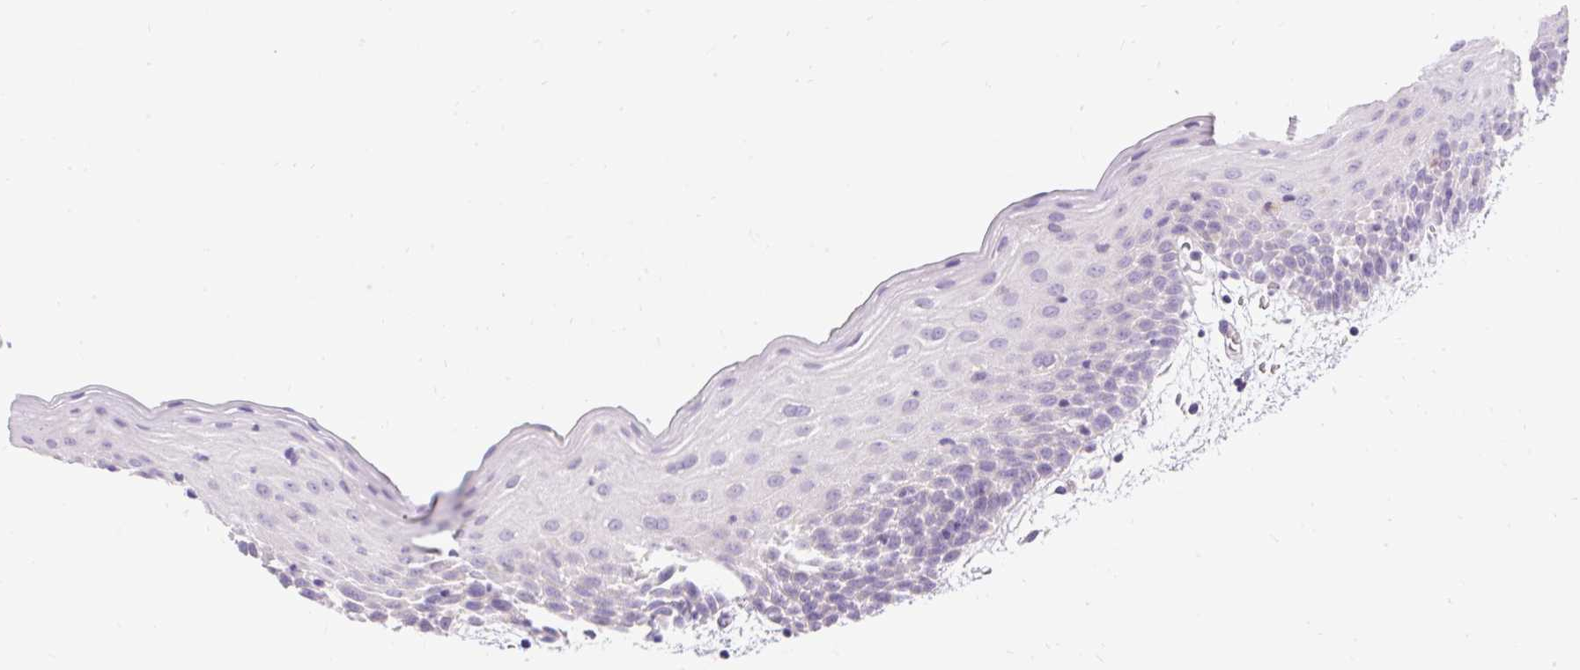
{"staining": {"intensity": "negative", "quantity": "none", "location": "none"}, "tissue": "oral mucosa", "cell_type": "Squamous epithelial cells", "image_type": "normal", "snomed": [{"axis": "morphology", "description": "Normal tissue, NOS"}, {"axis": "topography", "description": "Skeletal muscle"}, {"axis": "topography", "description": "Oral tissue"}, {"axis": "topography", "description": "Salivary gland"}, {"axis": "topography", "description": "Peripheral nerve tissue"}], "caption": "Protein analysis of normal oral mucosa displays no significant staining in squamous epithelial cells. The staining was performed using DAB (3,3'-diaminobenzidine) to visualize the protein expression in brown, while the nuclei were stained in blue with hematoxylin (Magnification: 20x).", "gene": "TMEM150C", "patient": {"sex": "male", "age": 54}}